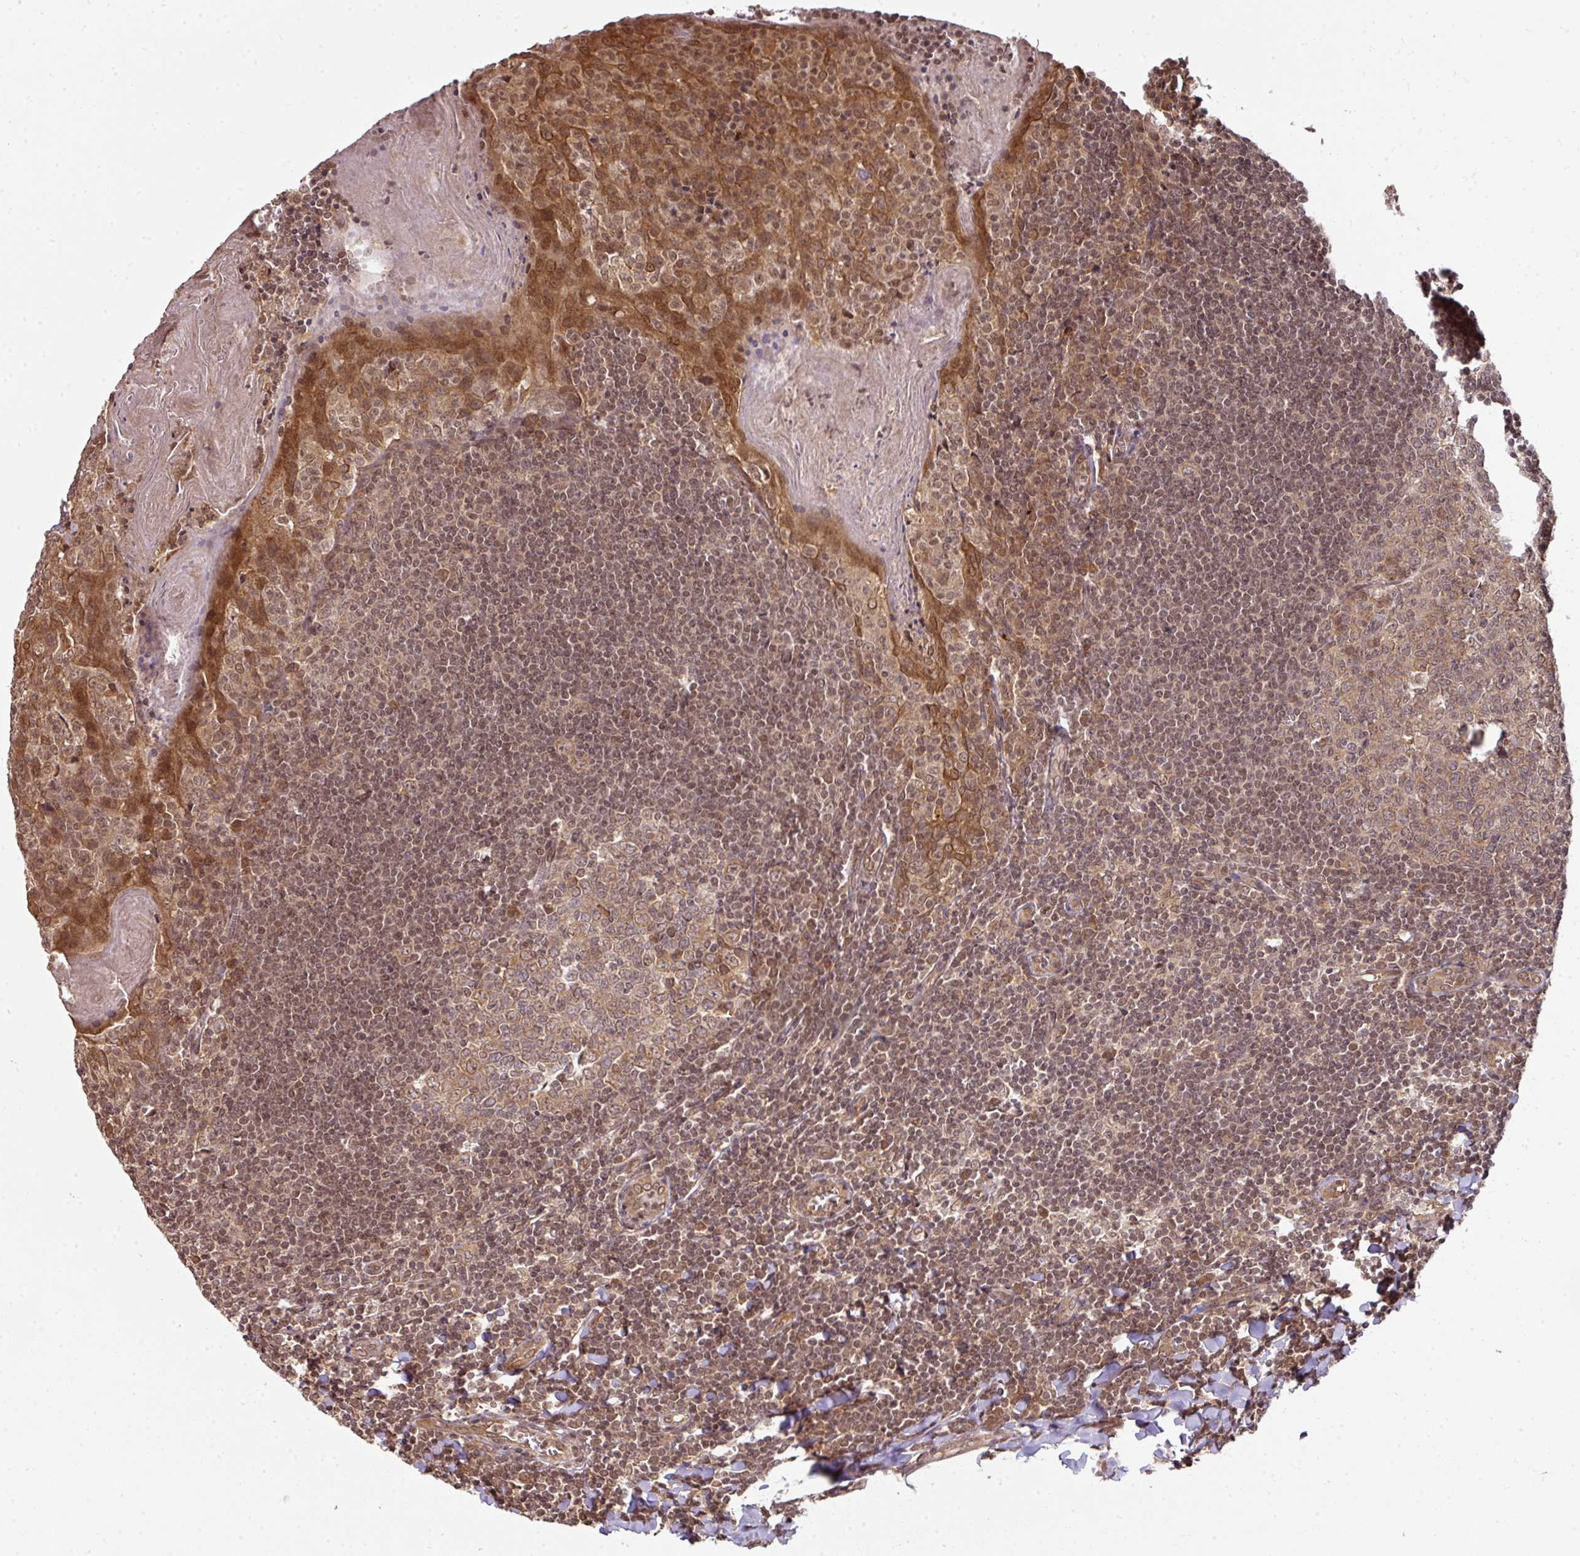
{"staining": {"intensity": "moderate", "quantity": ">75%", "location": "cytoplasmic/membranous"}, "tissue": "tonsil", "cell_type": "Germinal center cells", "image_type": "normal", "snomed": [{"axis": "morphology", "description": "Normal tissue, NOS"}, {"axis": "topography", "description": "Tonsil"}], "caption": "DAB immunohistochemical staining of normal human tonsil reveals moderate cytoplasmic/membranous protein expression in about >75% of germinal center cells.", "gene": "ANKRD18A", "patient": {"sex": "male", "age": 27}}